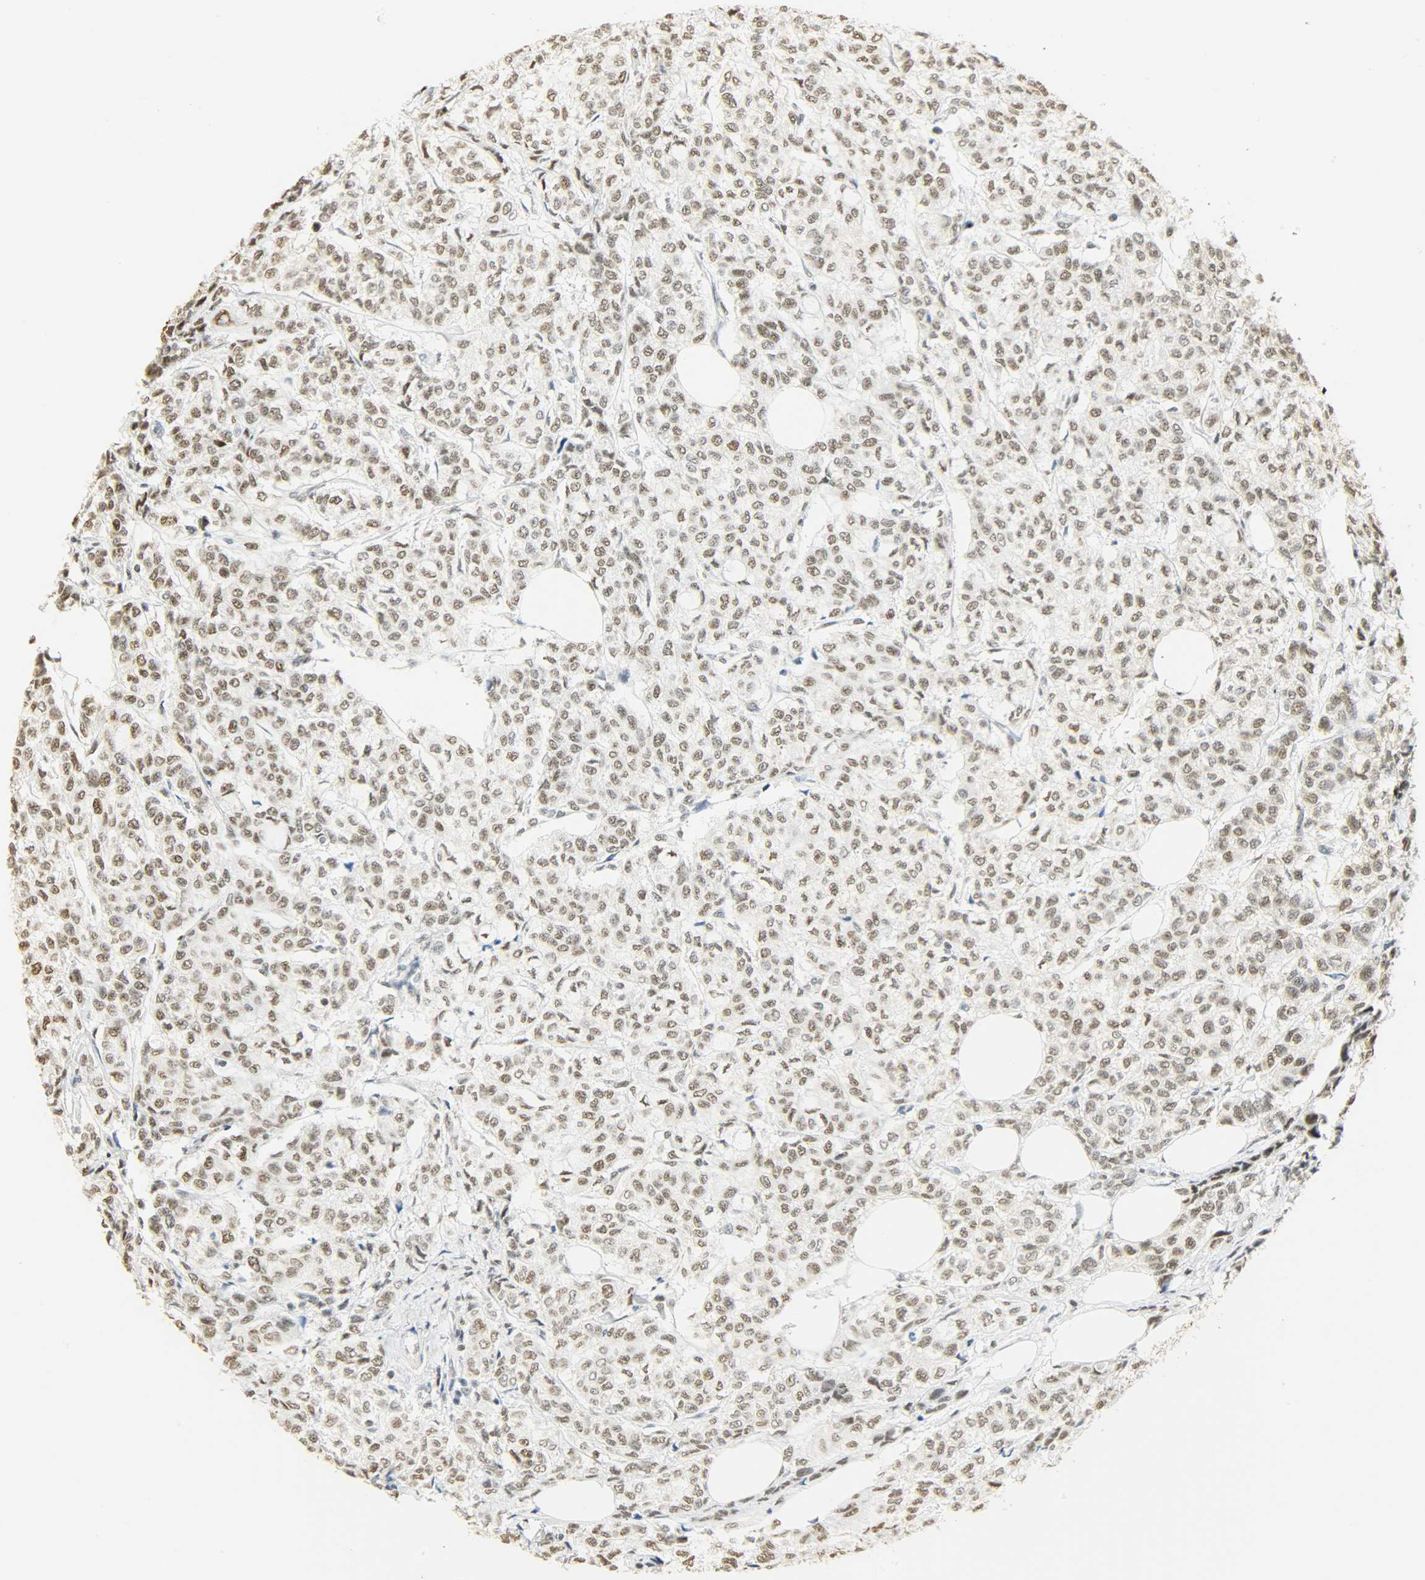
{"staining": {"intensity": "weak", "quantity": ">75%", "location": "nuclear"}, "tissue": "breast cancer", "cell_type": "Tumor cells", "image_type": "cancer", "snomed": [{"axis": "morphology", "description": "Lobular carcinoma"}, {"axis": "topography", "description": "Breast"}], "caption": "Immunohistochemistry image of human breast cancer (lobular carcinoma) stained for a protein (brown), which exhibits low levels of weak nuclear staining in about >75% of tumor cells.", "gene": "NGFR", "patient": {"sex": "female", "age": 60}}